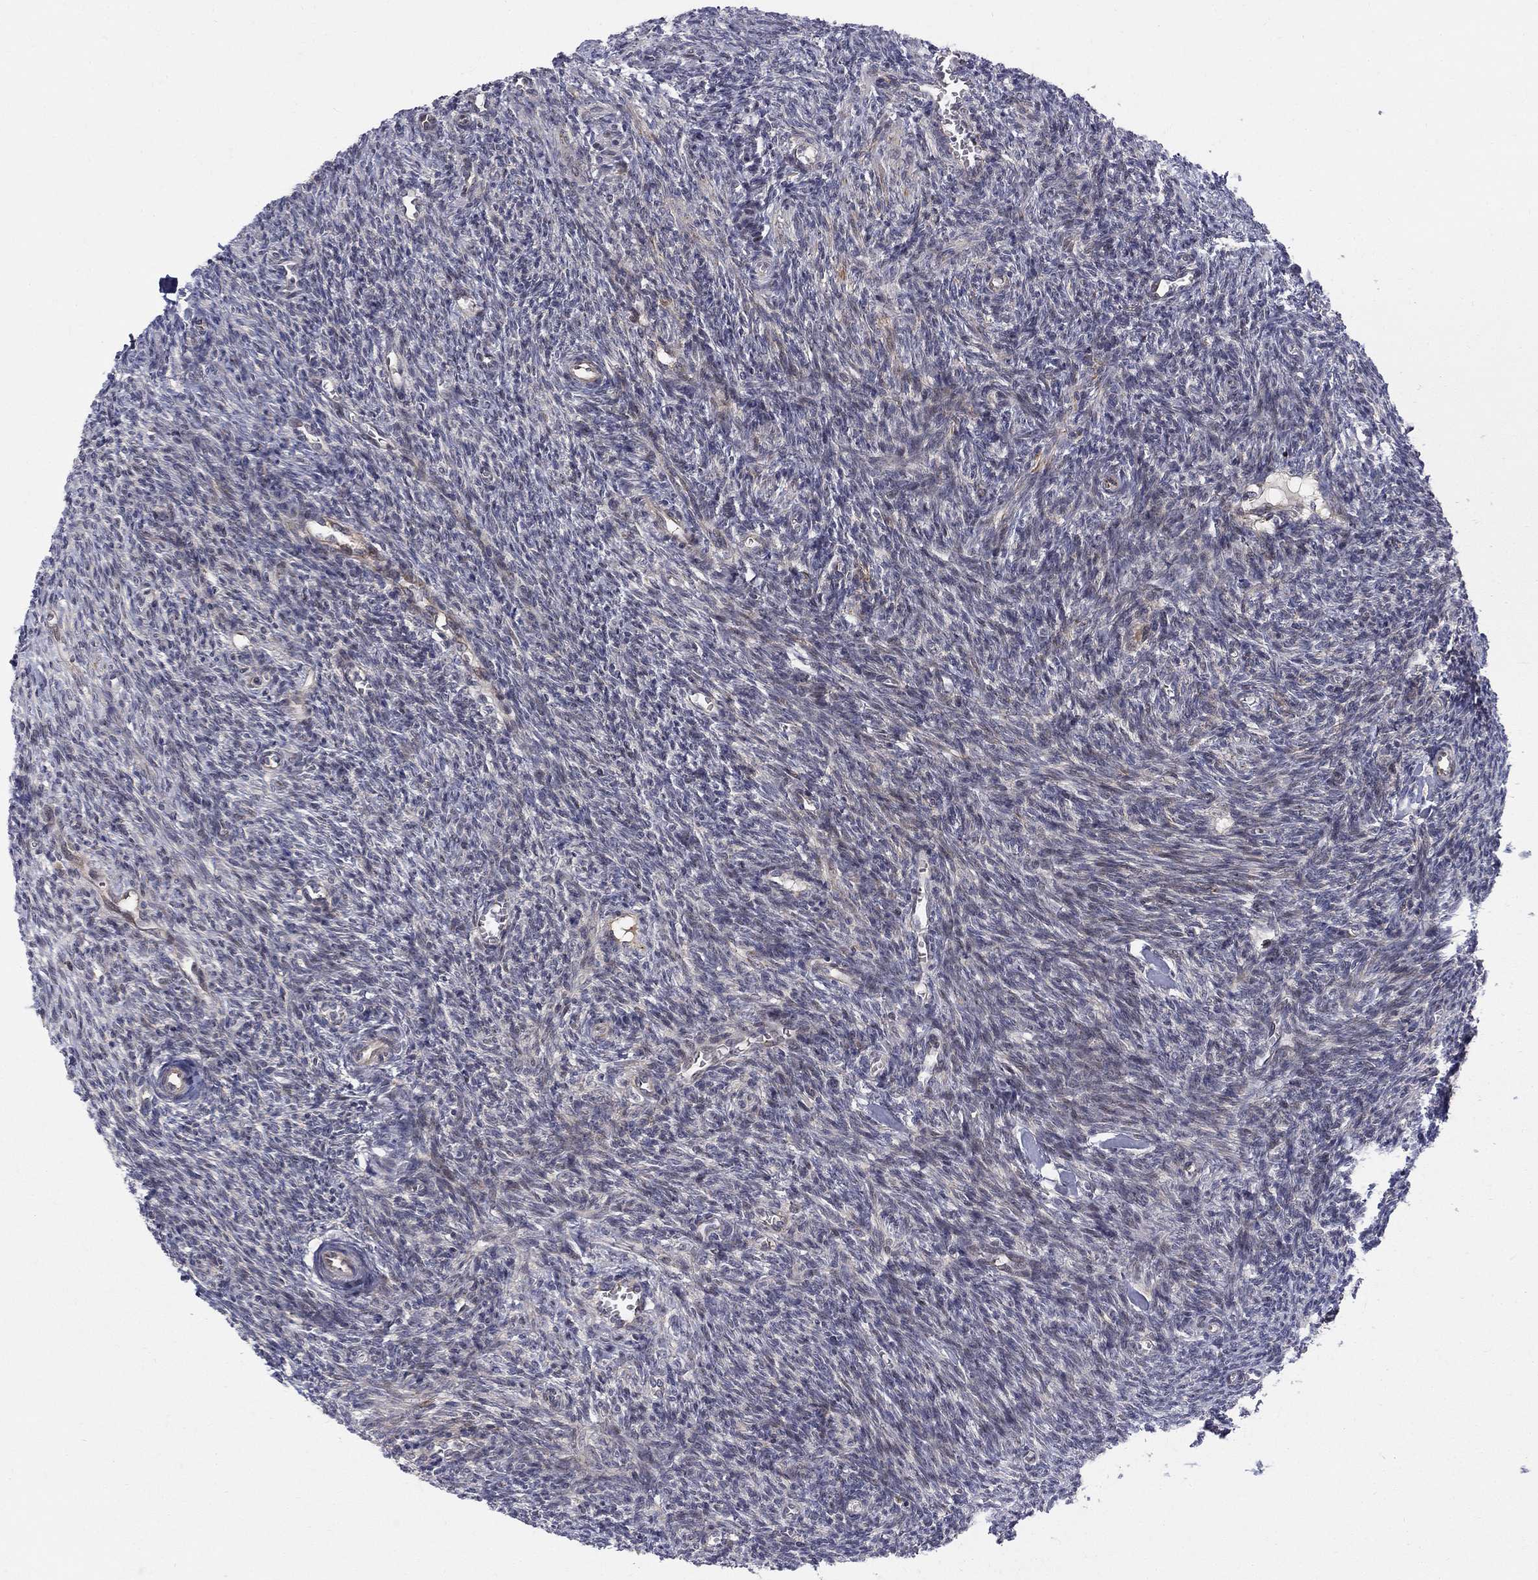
{"staining": {"intensity": "strong", "quantity": "25%-75%", "location": "cytoplasmic/membranous"}, "tissue": "ovary", "cell_type": "Follicle cells", "image_type": "normal", "snomed": [{"axis": "morphology", "description": "Normal tissue, NOS"}, {"axis": "topography", "description": "Ovary"}], "caption": "Immunohistochemical staining of normal human ovary displays strong cytoplasmic/membranous protein staining in about 25%-75% of follicle cells.", "gene": "WDR19", "patient": {"sex": "female", "age": 27}}